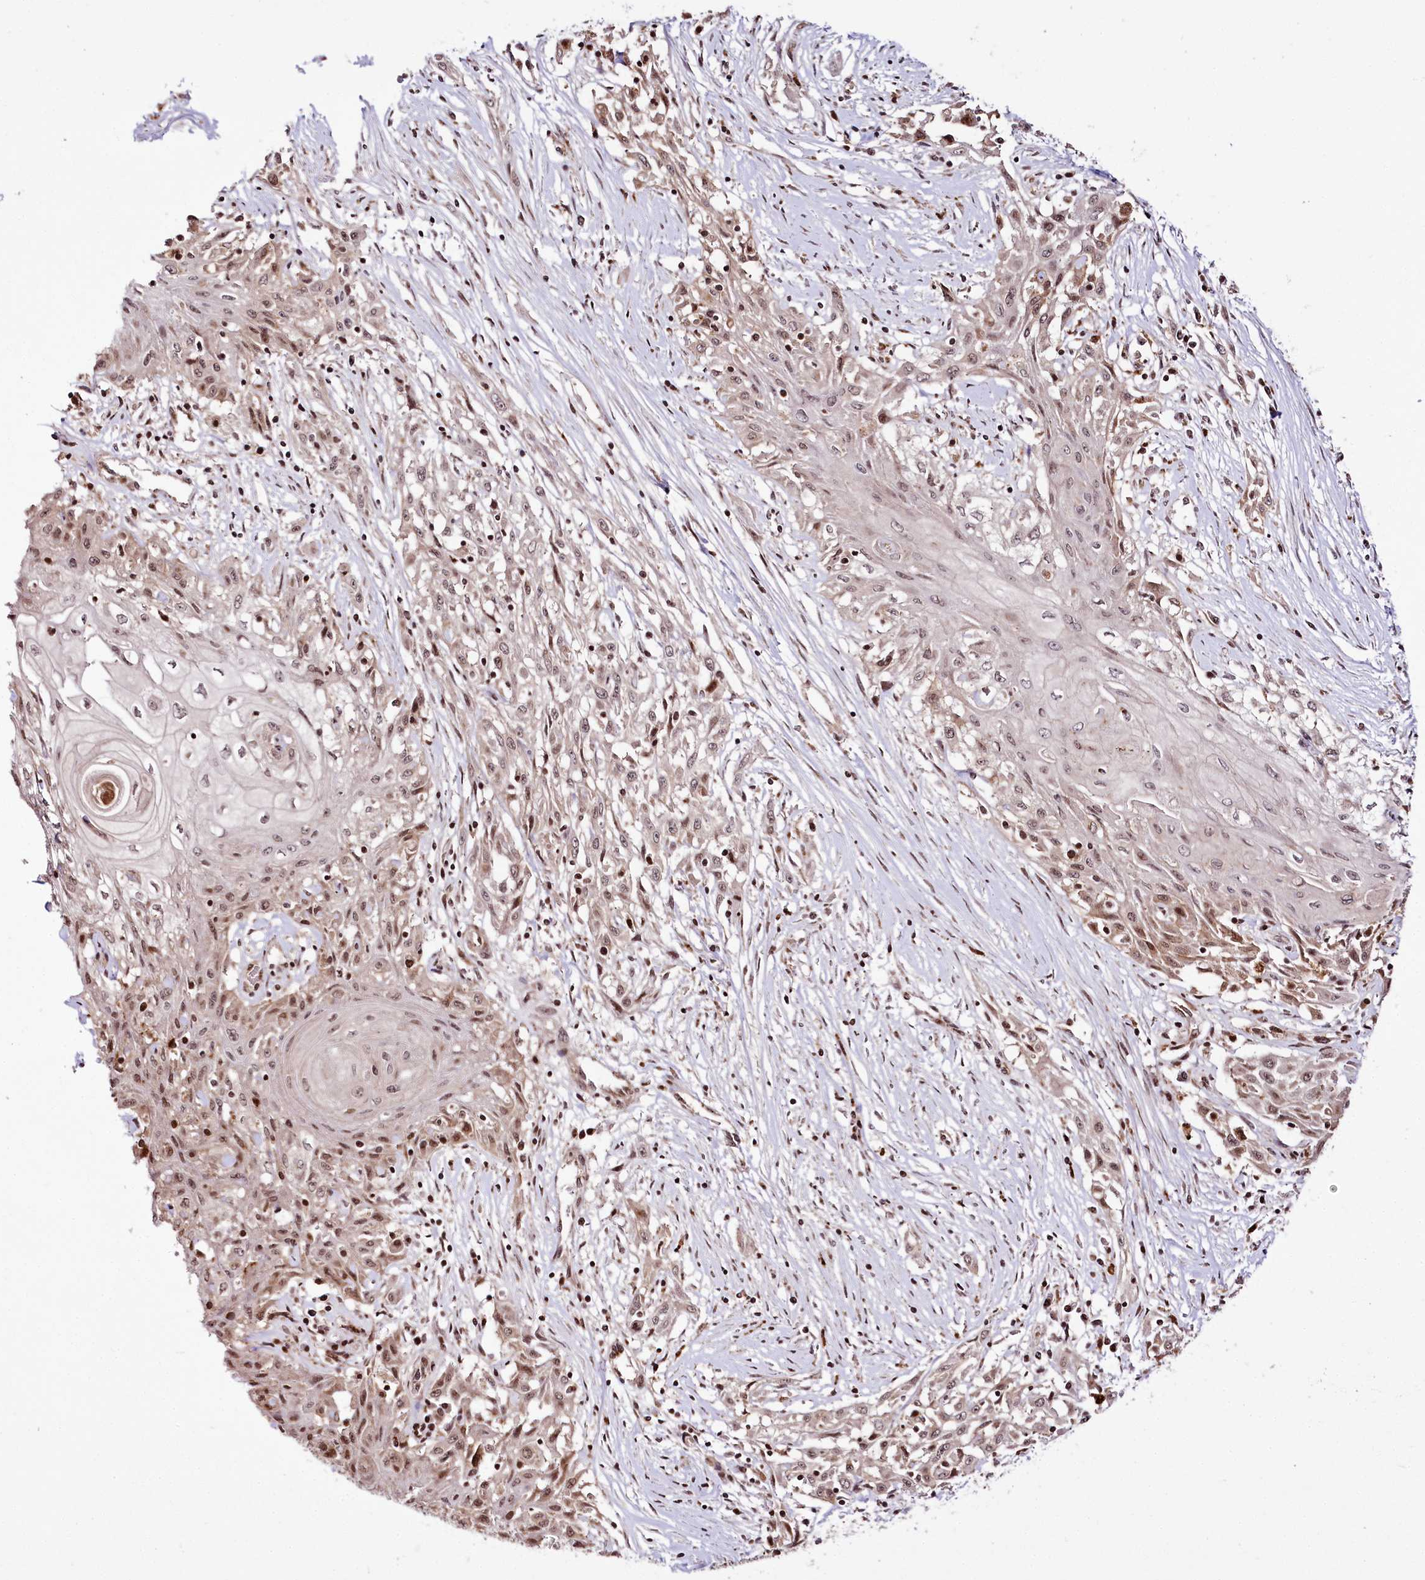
{"staining": {"intensity": "moderate", "quantity": ">75%", "location": "cytoplasmic/membranous,nuclear"}, "tissue": "skin cancer", "cell_type": "Tumor cells", "image_type": "cancer", "snomed": [{"axis": "morphology", "description": "Squamous cell carcinoma, NOS"}, {"axis": "morphology", "description": "Squamous cell carcinoma, metastatic, NOS"}, {"axis": "topography", "description": "Skin"}, {"axis": "topography", "description": "Lymph node"}], "caption": "Immunohistochemistry histopathology image of neoplastic tissue: skin cancer (metastatic squamous cell carcinoma) stained using immunohistochemistry (IHC) exhibits medium levels of moderate protein expression localized specifically in the cytoplasmic/membranous and nuclear of tumor cells, appearing as a cytoplasmic/membranous and nuclear brown color.", "gene": "HOXC8", "patient": {"sex": "male", "age": 75}}